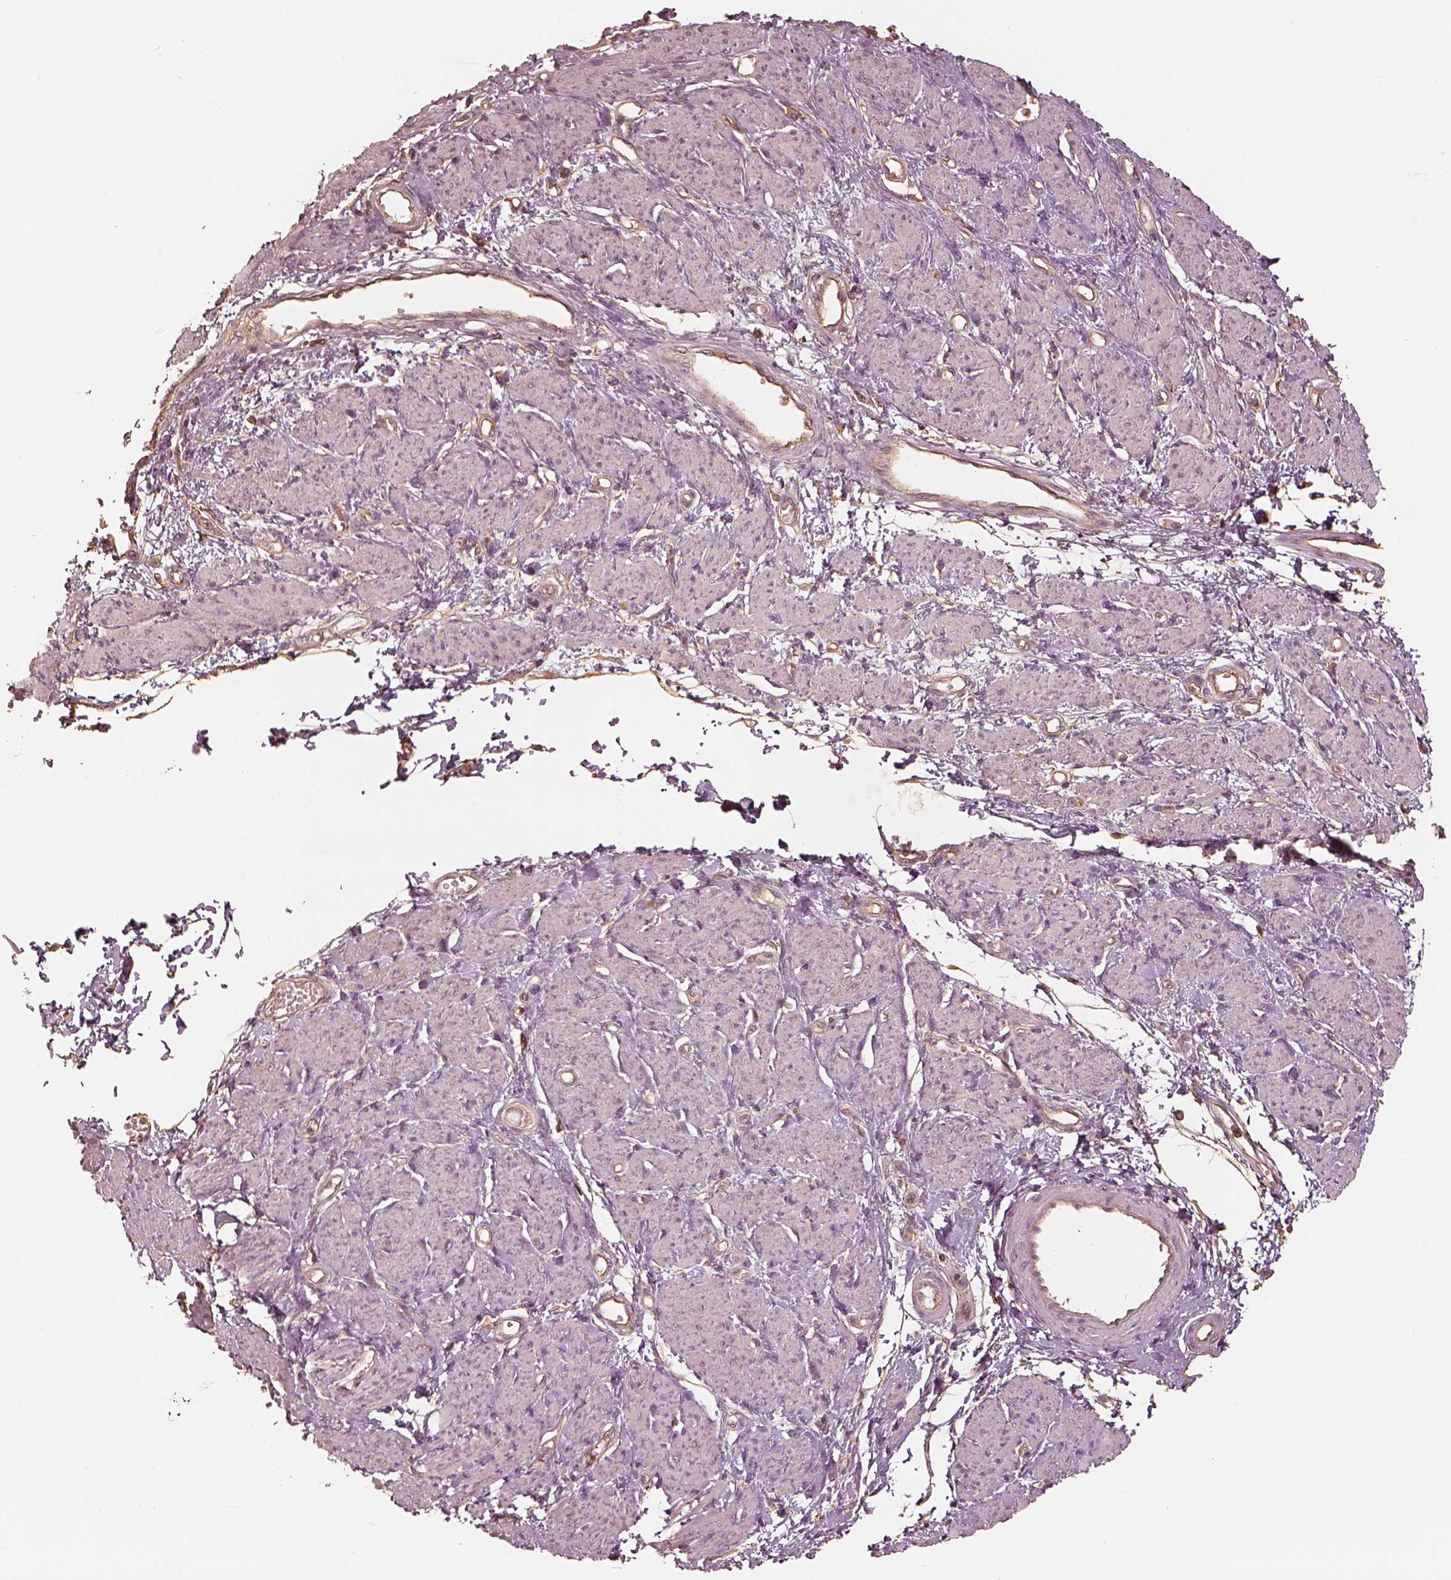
{"staining": {"intensity": "negative", "quantity": "none", "location": "none"}, "tissue": "smooth muscle", "cell_type": "Smooth muscle cells", "image_type": "normal", "snomed": [{"axis": "morphology", "description": "Normal tissue, NOS"}, {"axis": "topography", "description": "Smooth muscle"}, {"axis": "topography", "description": "Uterus"}], "caption": "Immunohistochemistry histopathology image of normal human smooth muscle stained for a protein (brown), which shows no expression in smooth muscle cells.", "gene": "WDR7", "patient": {"sex": "female", "age": 39}}